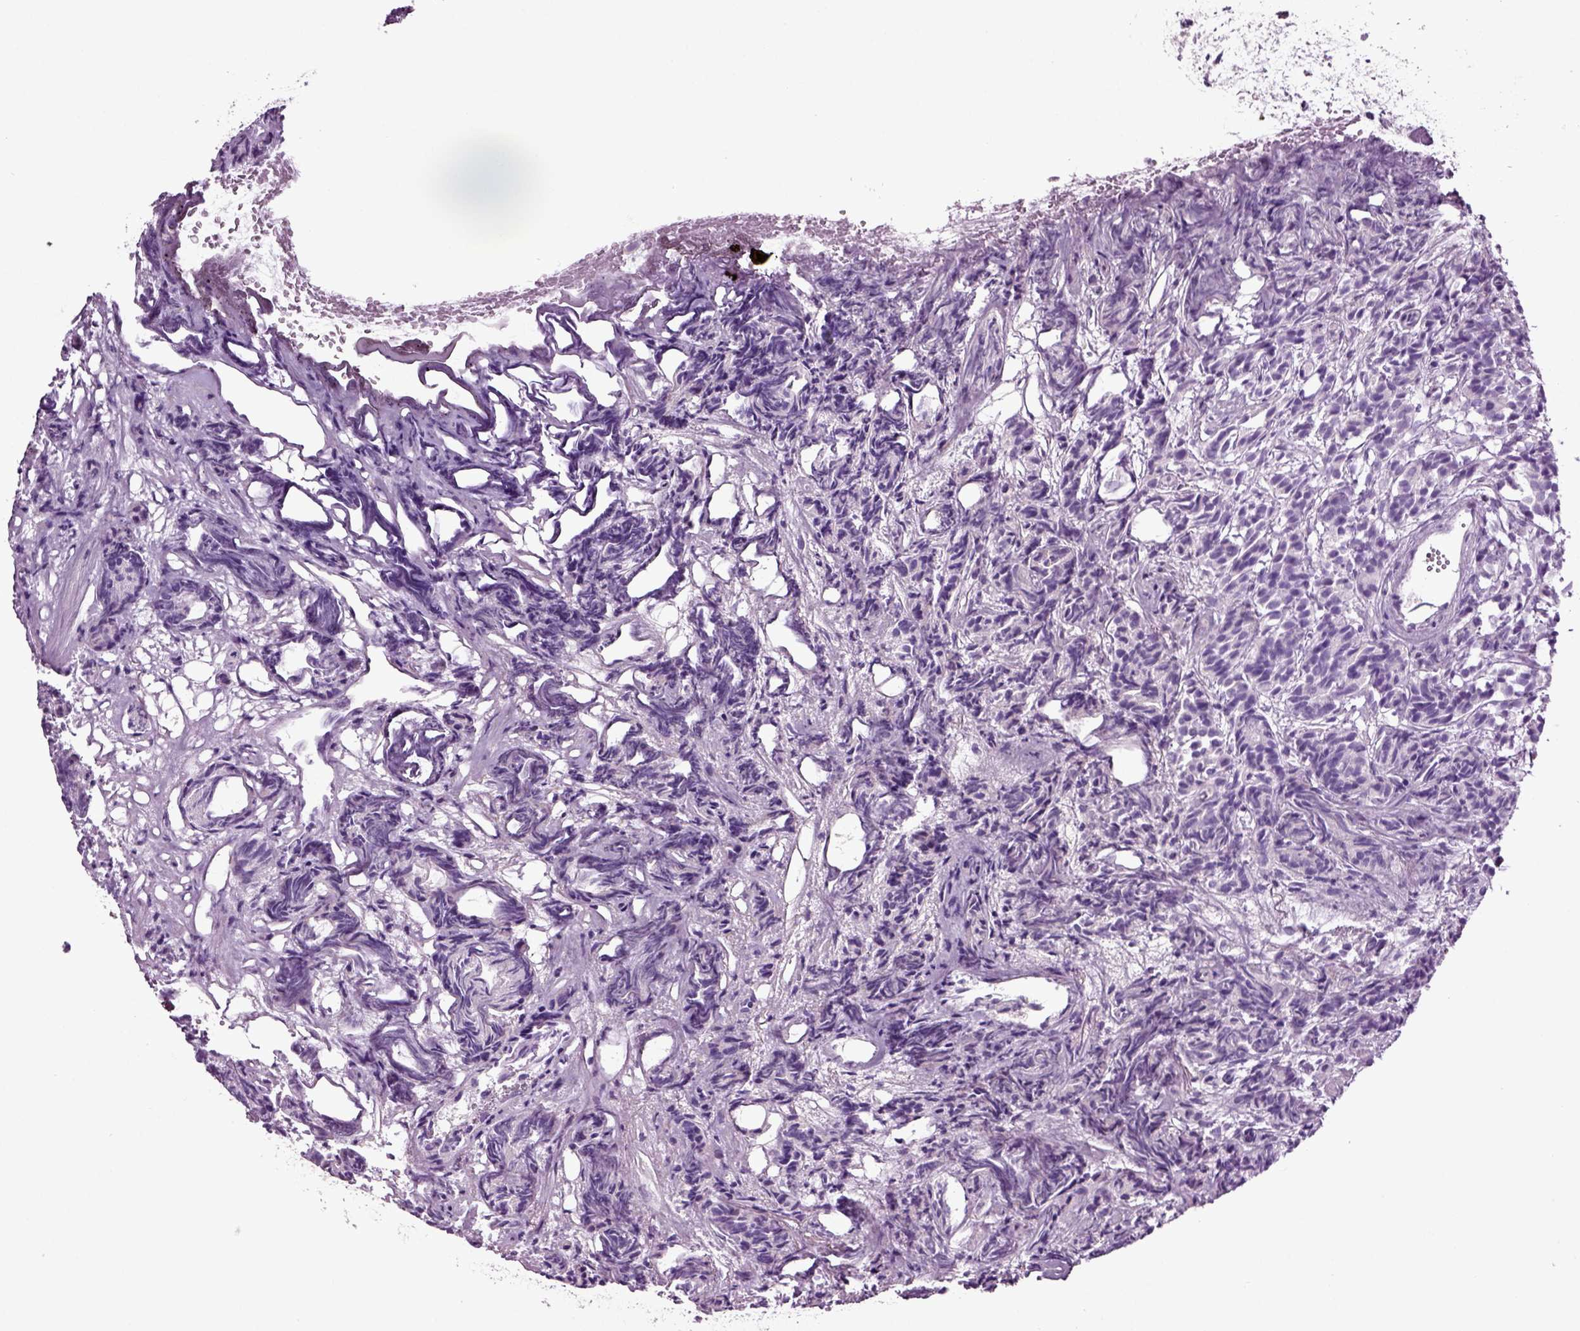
{"staining": {"intensity": "negative", "quantity": "none", "location": "none"}, "tissue": "prostate cancer", "cell_type": "Tumor cells", "image_type": "cancer", "snomed": [{"axis": "morphology", "description": "Adenocarcinoma, High grade"}, {"axis": "topography", "description": "Prostate"}], "caption": "IHC of prostate cancer shows no staining in tumor cells. (Immunohistochemistry (ihc), brightfield microscopy, high magnification).", "gene": "ARID3A", "patient": {"sex": "male", "age": 84}}